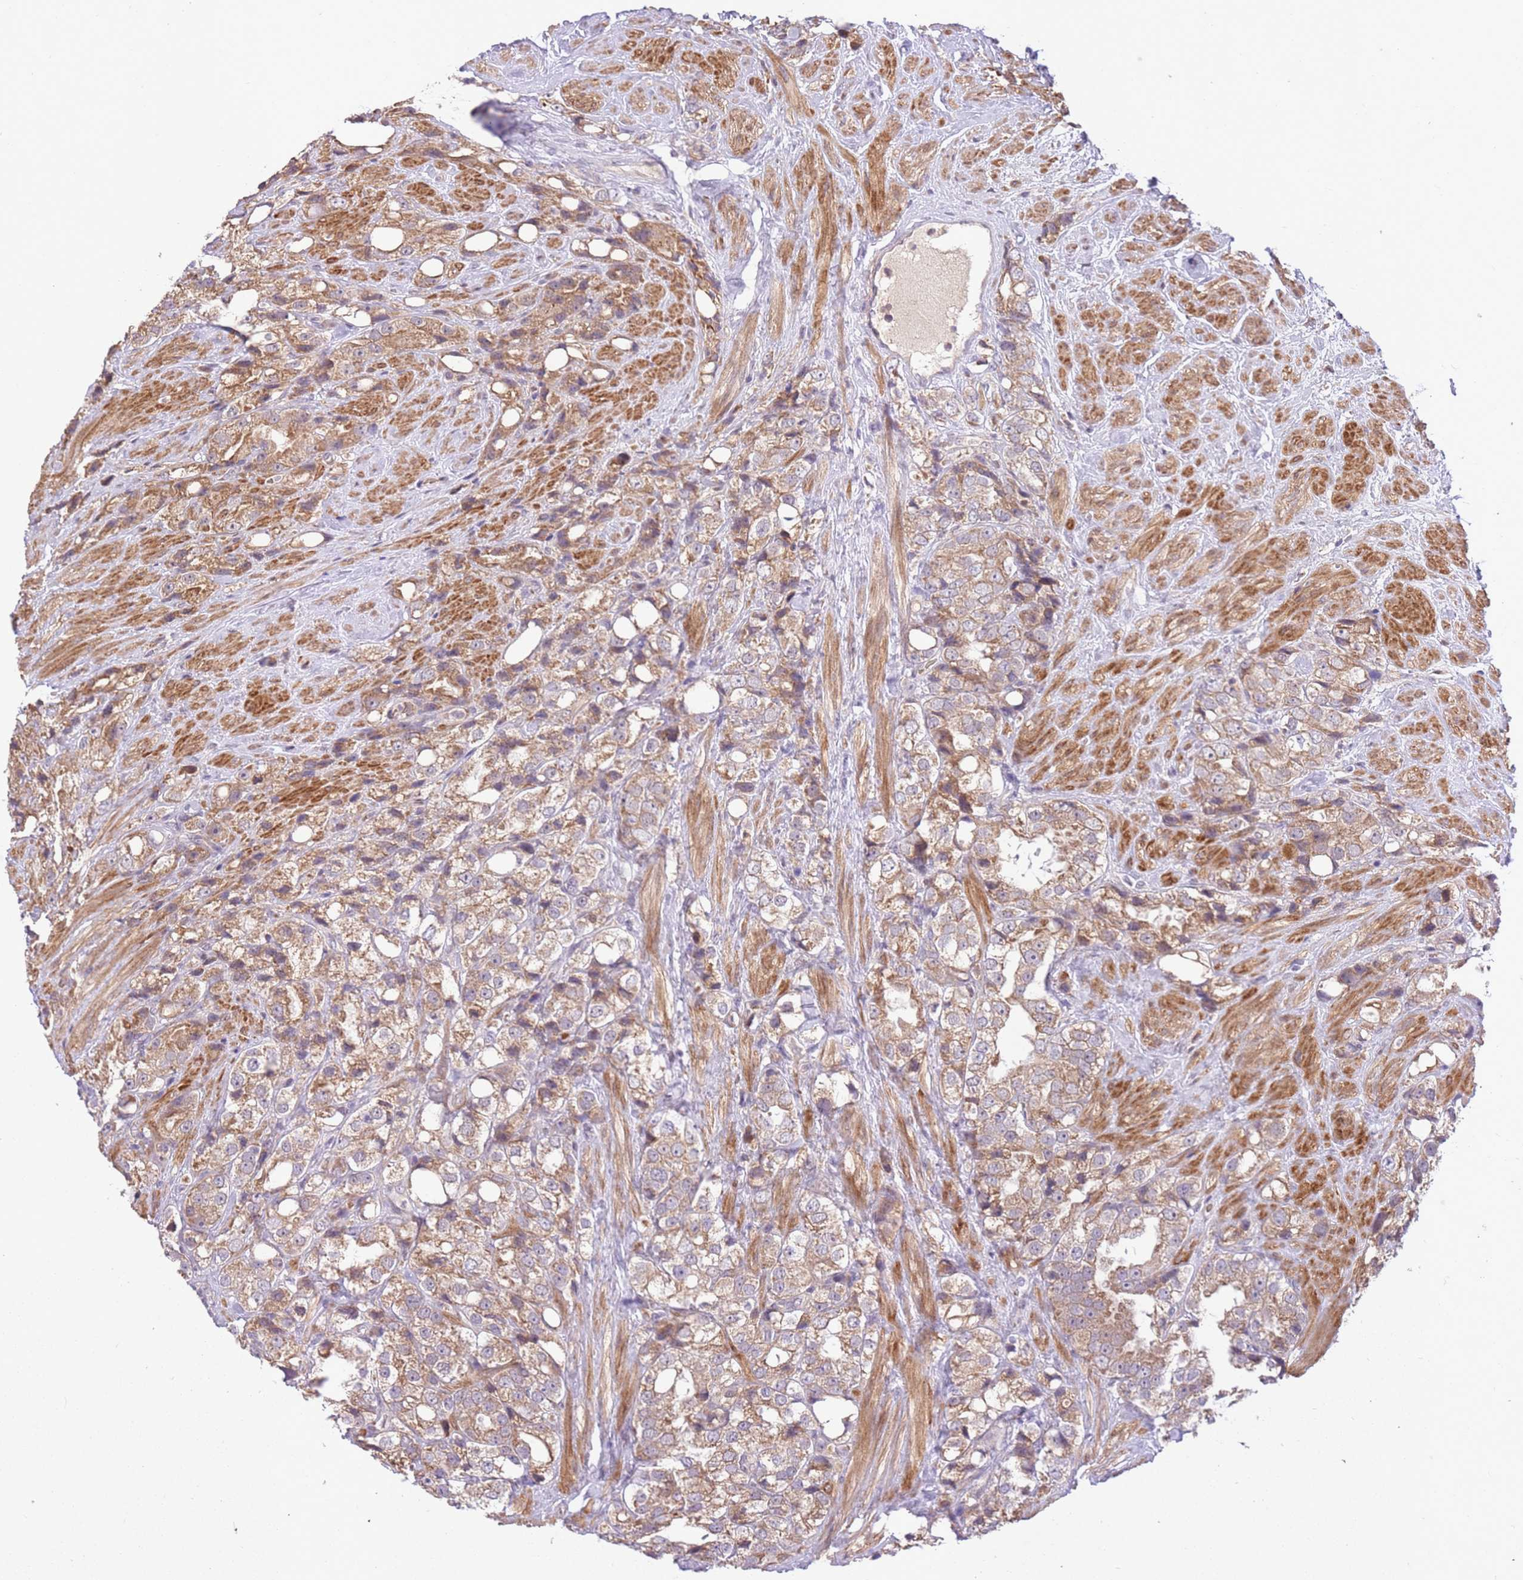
{"staining": {"intensity": "weak", "quantity": ">75%", "location": "cytoplasmic/membranous"}, "tissue": "prostate cancer", "cell_type": "Tumor cells", "image_type": "cancer", "snomed": [{"axis": "morphology", "description": "Adenocarcinoma, NOS"}, {"axis": "topography", "description": "Prostate"}], "caption": "A high-resolution histopathology image shows immunohistochemistry (IHC) staining of prostate cancer, which shows weak cytoplasmic/membranous staining in about >75% of tumor cells. (DAB IHC with brightfield microscopy, high magnification).", "gene": "POLR3F", "patient": {"sex": "male", "age": 79}}